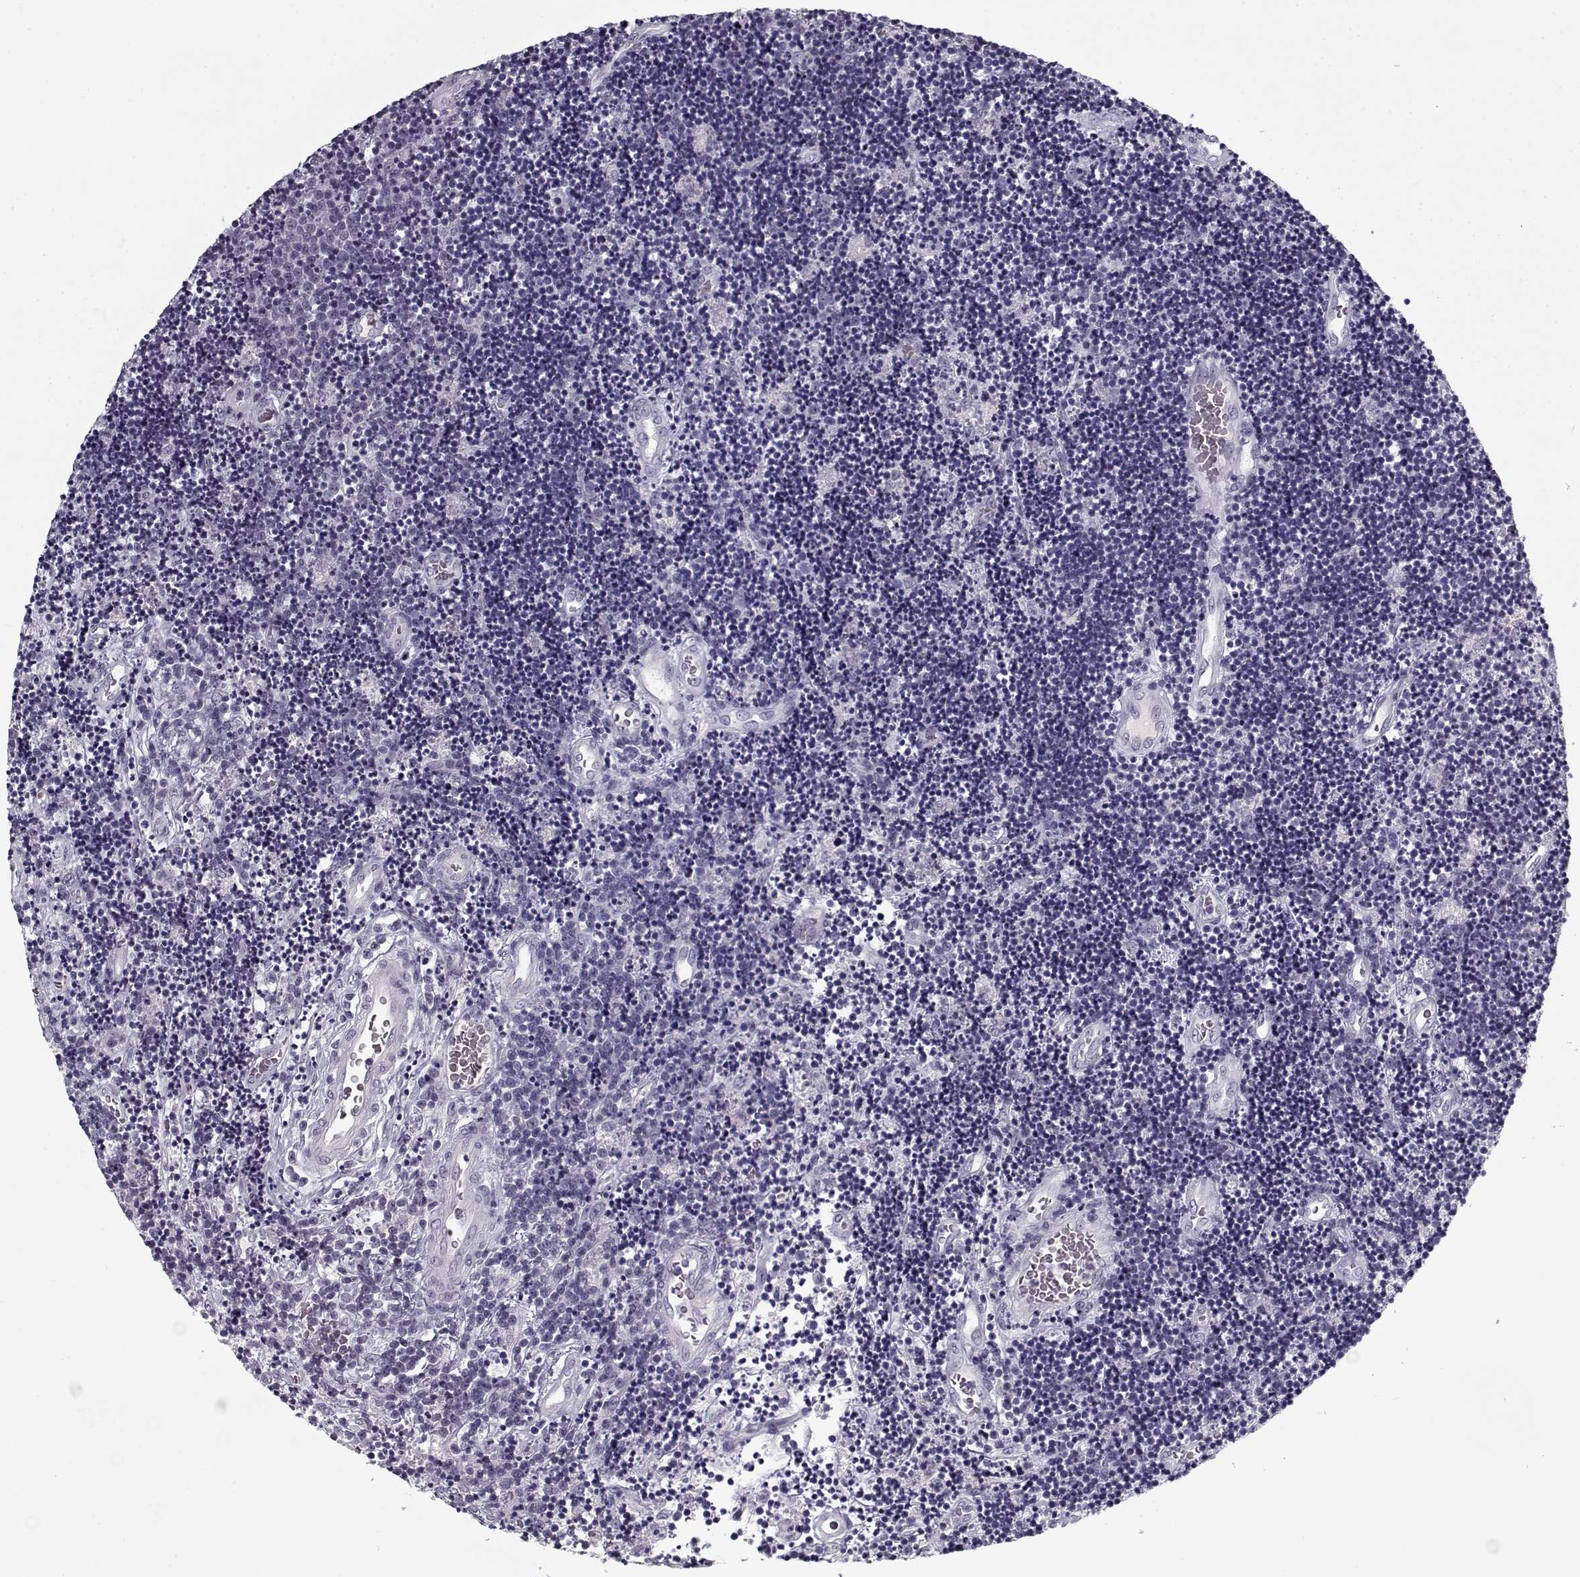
{"staining": {"intensity": "negative", "quantity": "none", "location": "none"}, "tissue": "lymphoma", "cell_type": "Tumor cells", "image_type": "cancer", "snomed": [{"axis": "morphology", "description": "Malignant lymphoma, non-Hodgkin's type, Low grade"}, {"axis": "topography", "description": "Brain"}], "caption": "Immunohistochemistry of low-grade malignant lymphoma, non-Hodgkin's type displays no staining in tumor cells.", "gene": "SPACA9", "patient": {"sex": "female", "age": 66}}